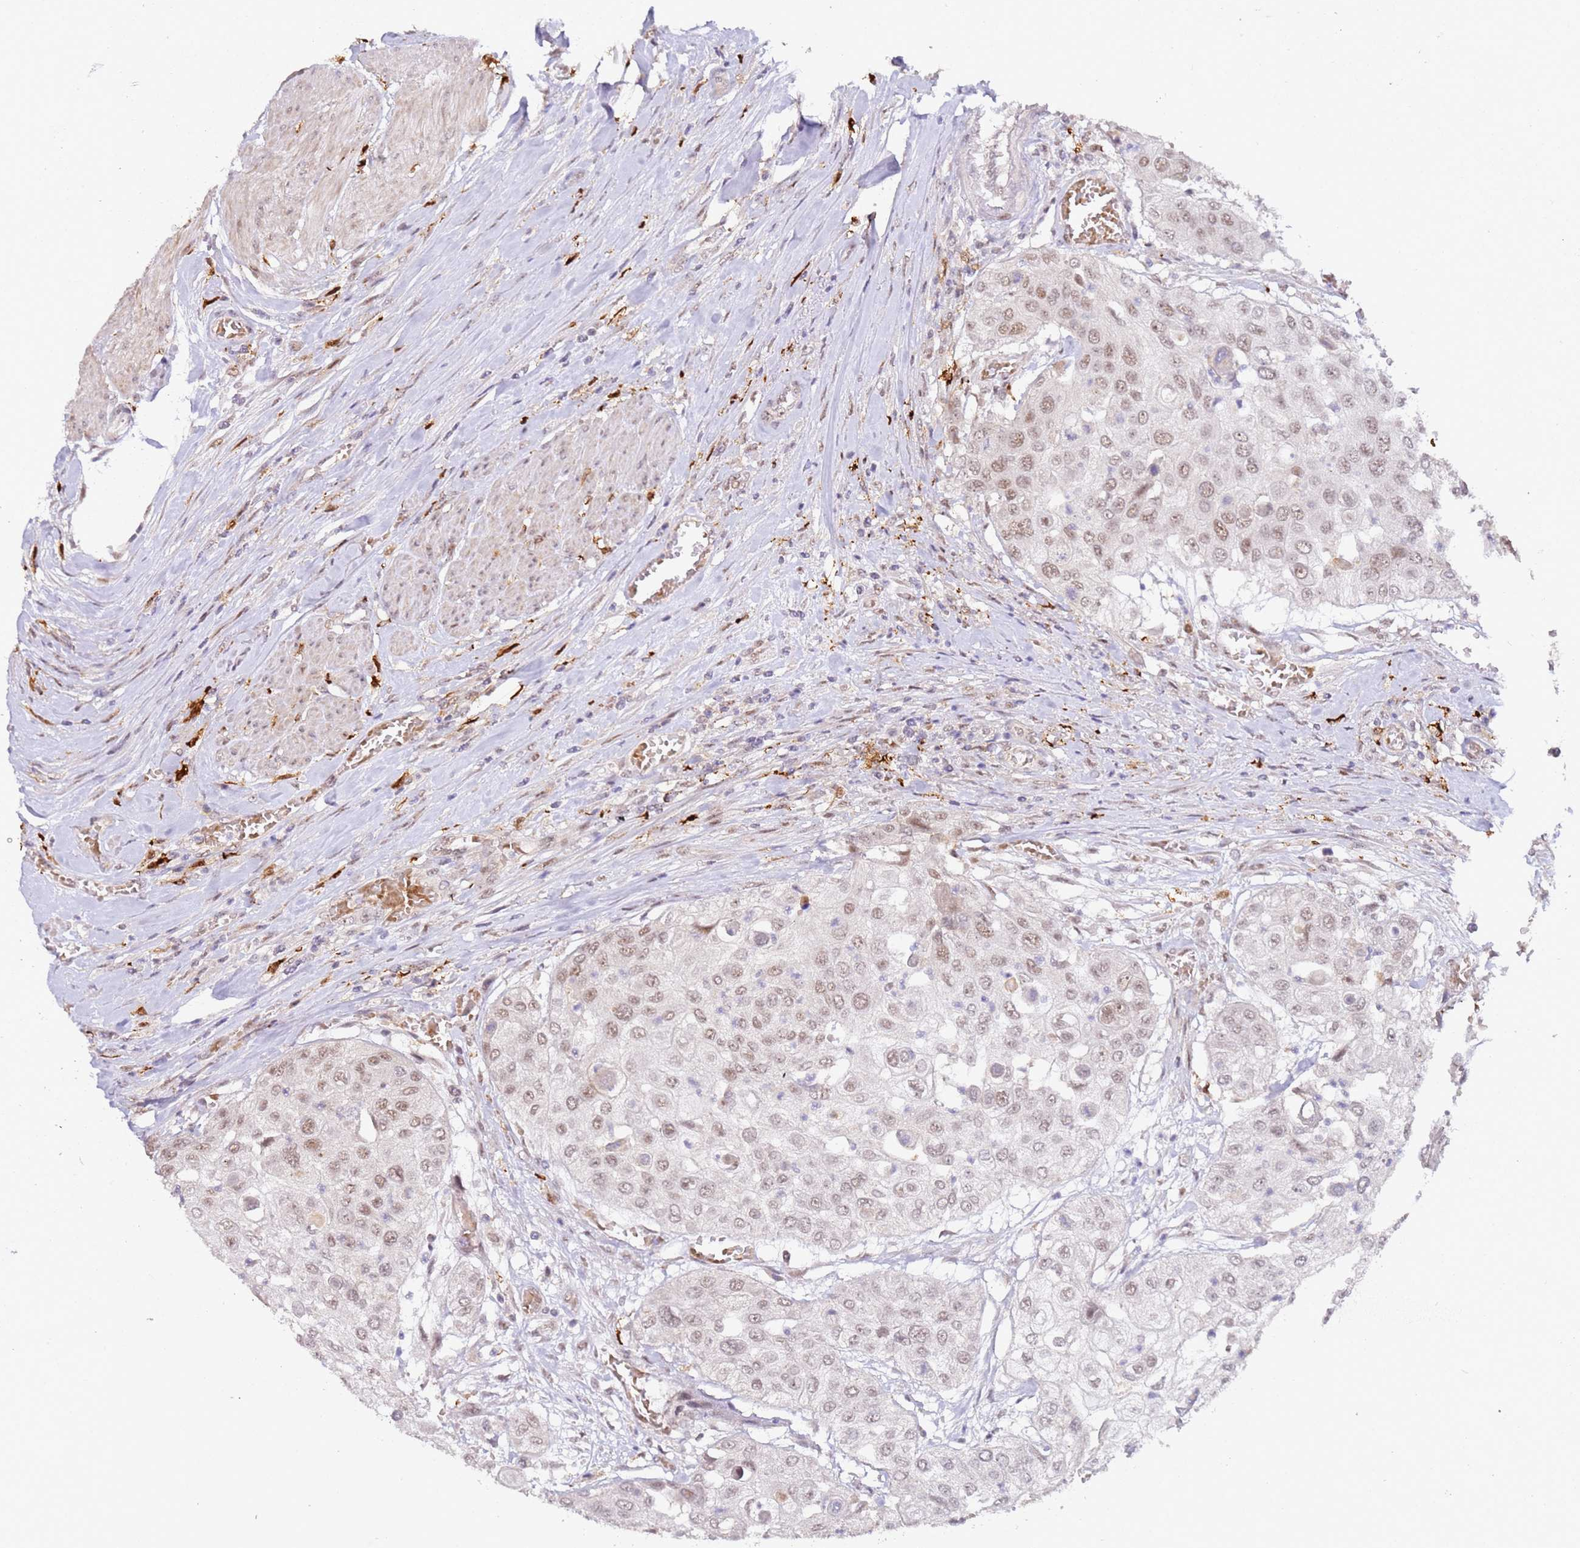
{"staining": {"intensity": "weak", "quantity": "25%-75%", "location": "nuclear"}, "tissue": "urothelial cancer", "cell_type": "Tumor cells", "image_type": "cancer", "snomed": [{"axis": "morphology", "description": "Urothelial carcinoma, High grade"}, {"axis": "topography", "description": "Urinary bladder"}], "caption": "Urothelial cancer stained with immunohistochemistry shows weak nuclear positivity in approximately 25%-75% of tumor cells. (brown staining indicates protein expression, while blue staining denotes nuclei).", "gene": "LGALSL", "patient": {"sex": "female", "age": 79}}